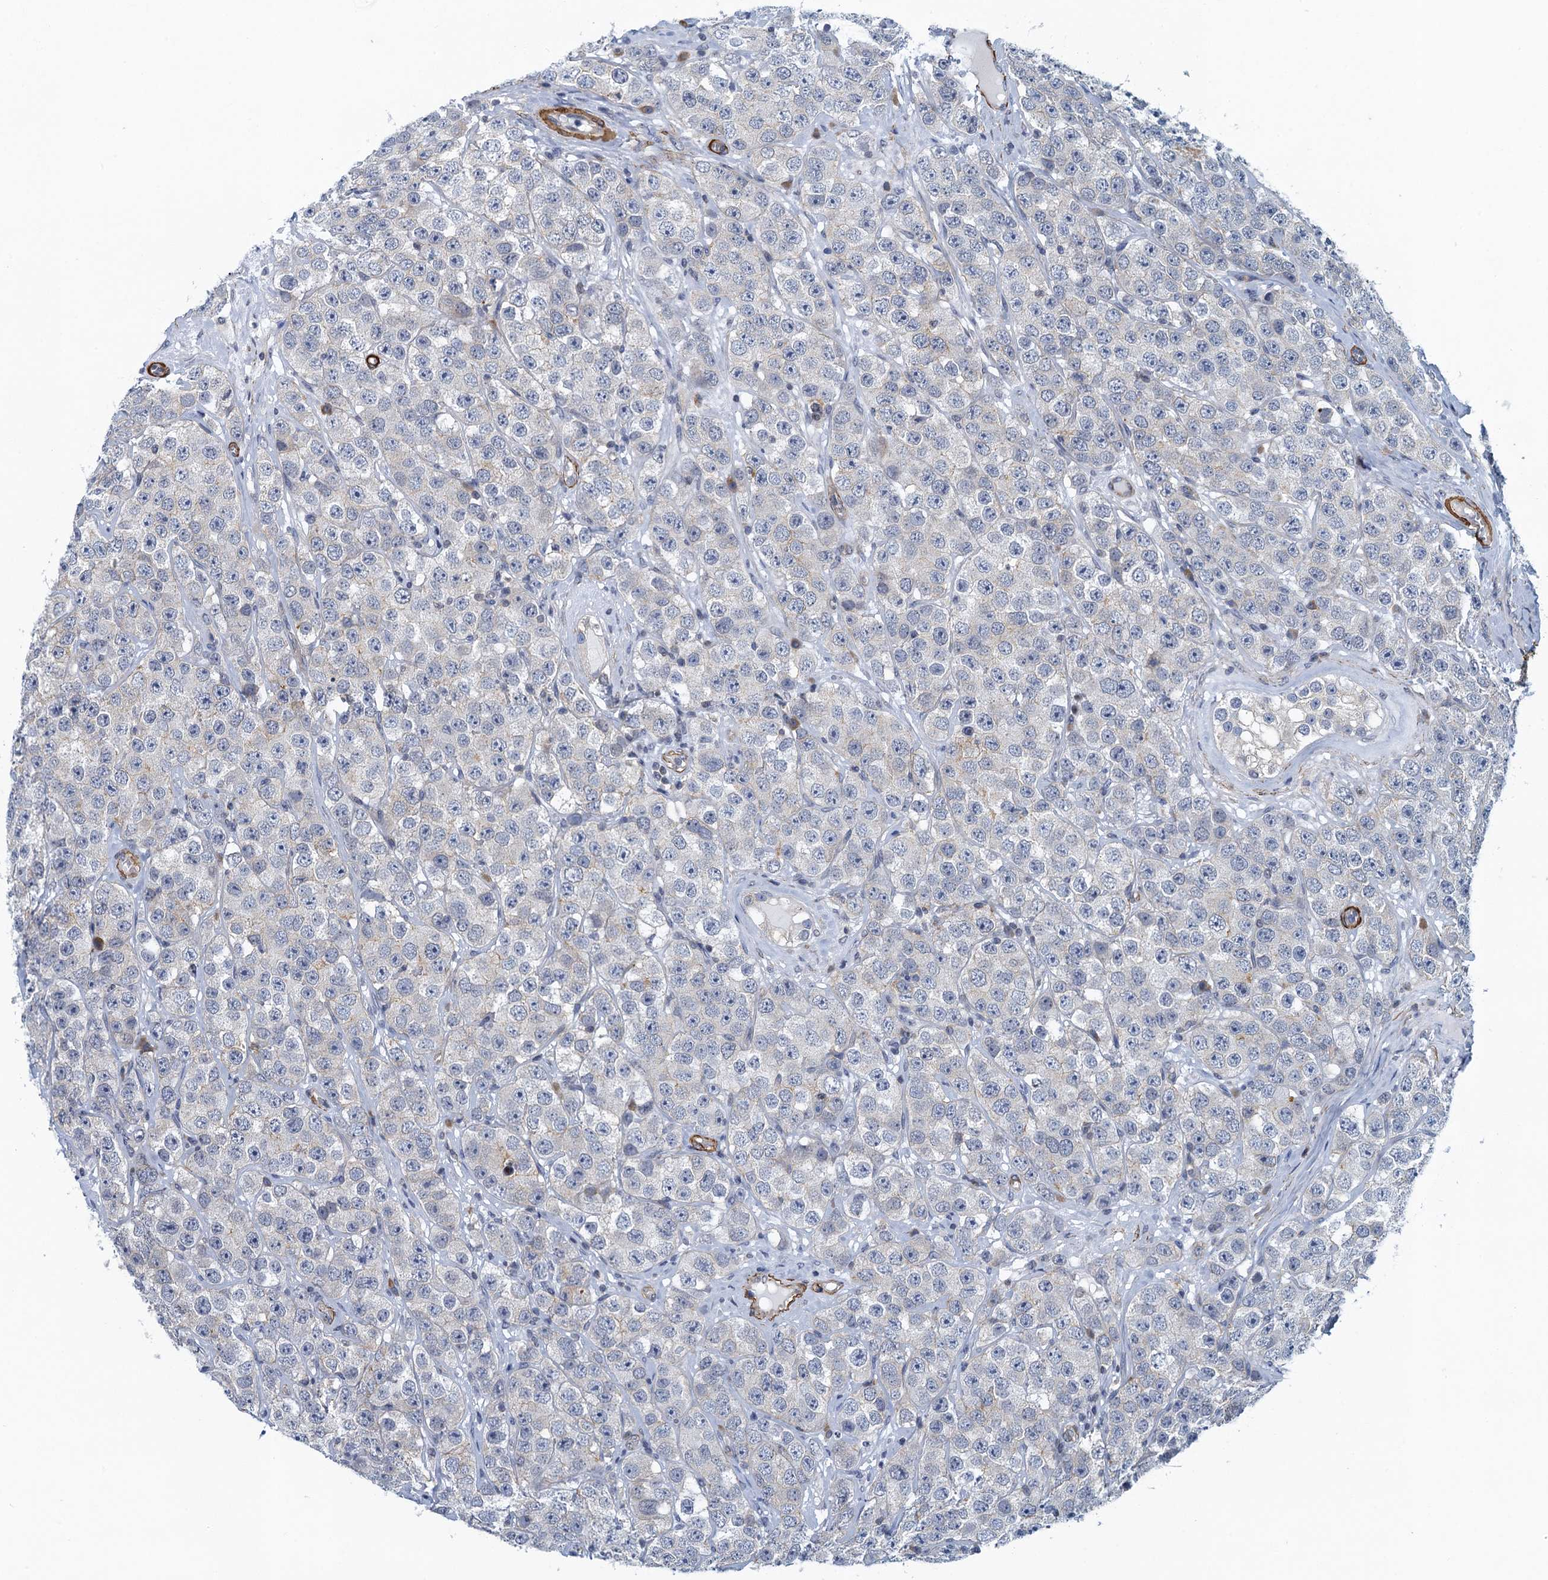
{"staining": {"intensity": "negative", "quantity": "none", "location": "none"}, "tissue": "testis cancer", "cell_type": "Tumor cells", "image_type": "cancer", "snomed": [{"axis": "morphology", "description": "Seminoma, NOS"}, {"axis": "topography", "description": "Testis"}], "caption": "Human seminoma (testis) stained for a protein using IHC displays no positivity in tumor cells.", "gene": "ALG2", "patient": {"sex": "male", "age": 28}}